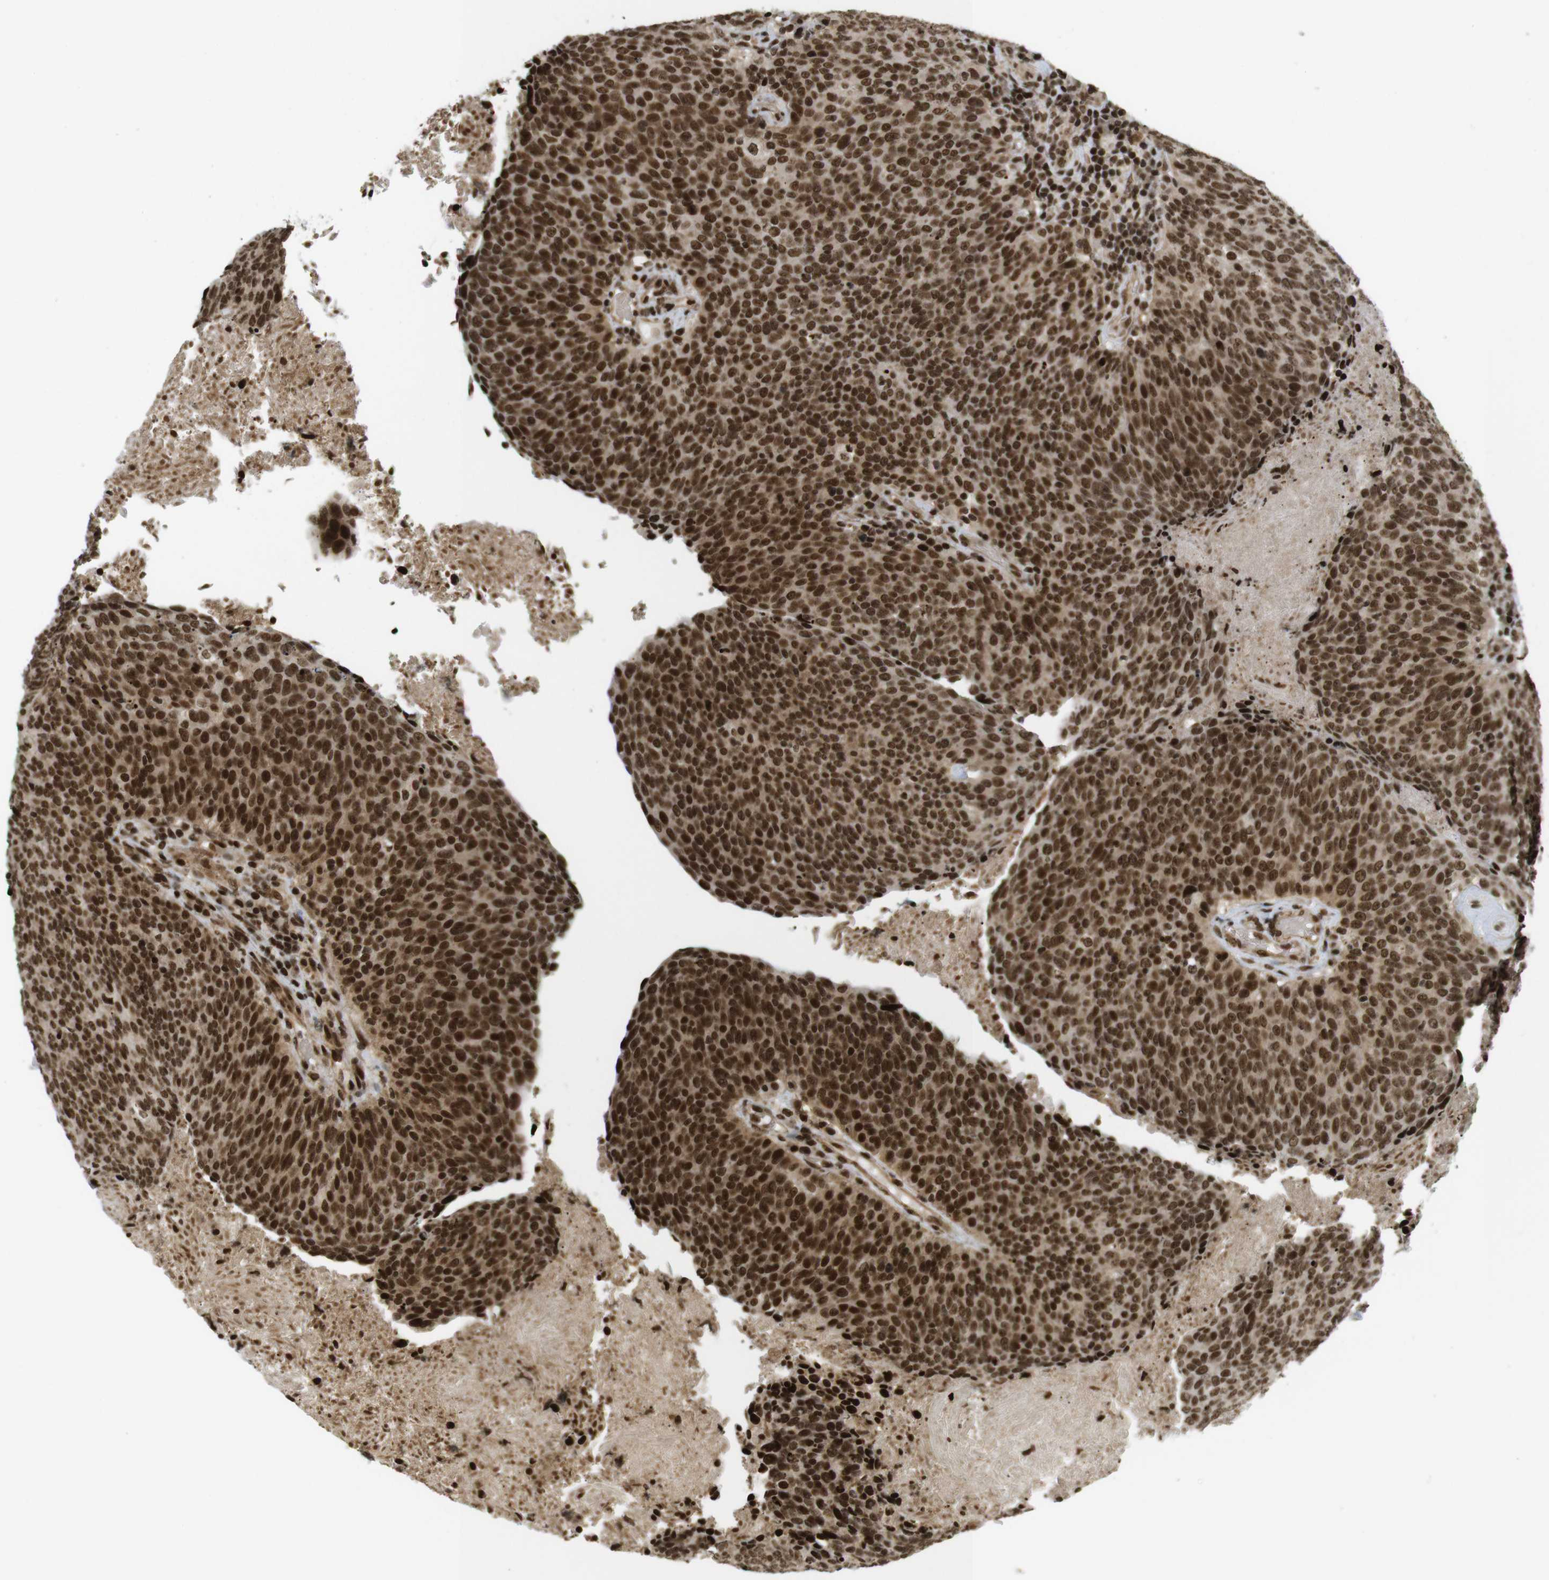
{"staining": {"intensity": "strong", "quantity": ">75%", "location": "cytoplasmic/membranous,nuclear"}, "tissue": "head and neck cancer", "cell_type": "Tumor cells", "image_type": "cancer", "snomed": [{"axis": "morphology", "description": "Squamous cell carcinoma, NOS"}, {"axis": "morphology", "description": "Squamous cell carcinoma, metastatic, NOS"}, {"axis": "topography", "description": "Lymph node"}, {"axis": "topography", "description": "Head-Neck"}], "caption": "Protein expression analysis of head and neck cancer shows strong cytoplasmic/membranous and nuclear expression in about >75% of tumor cells.", "gene": "RUVBL2", "patient": {"sex": "male", "age": 62}}